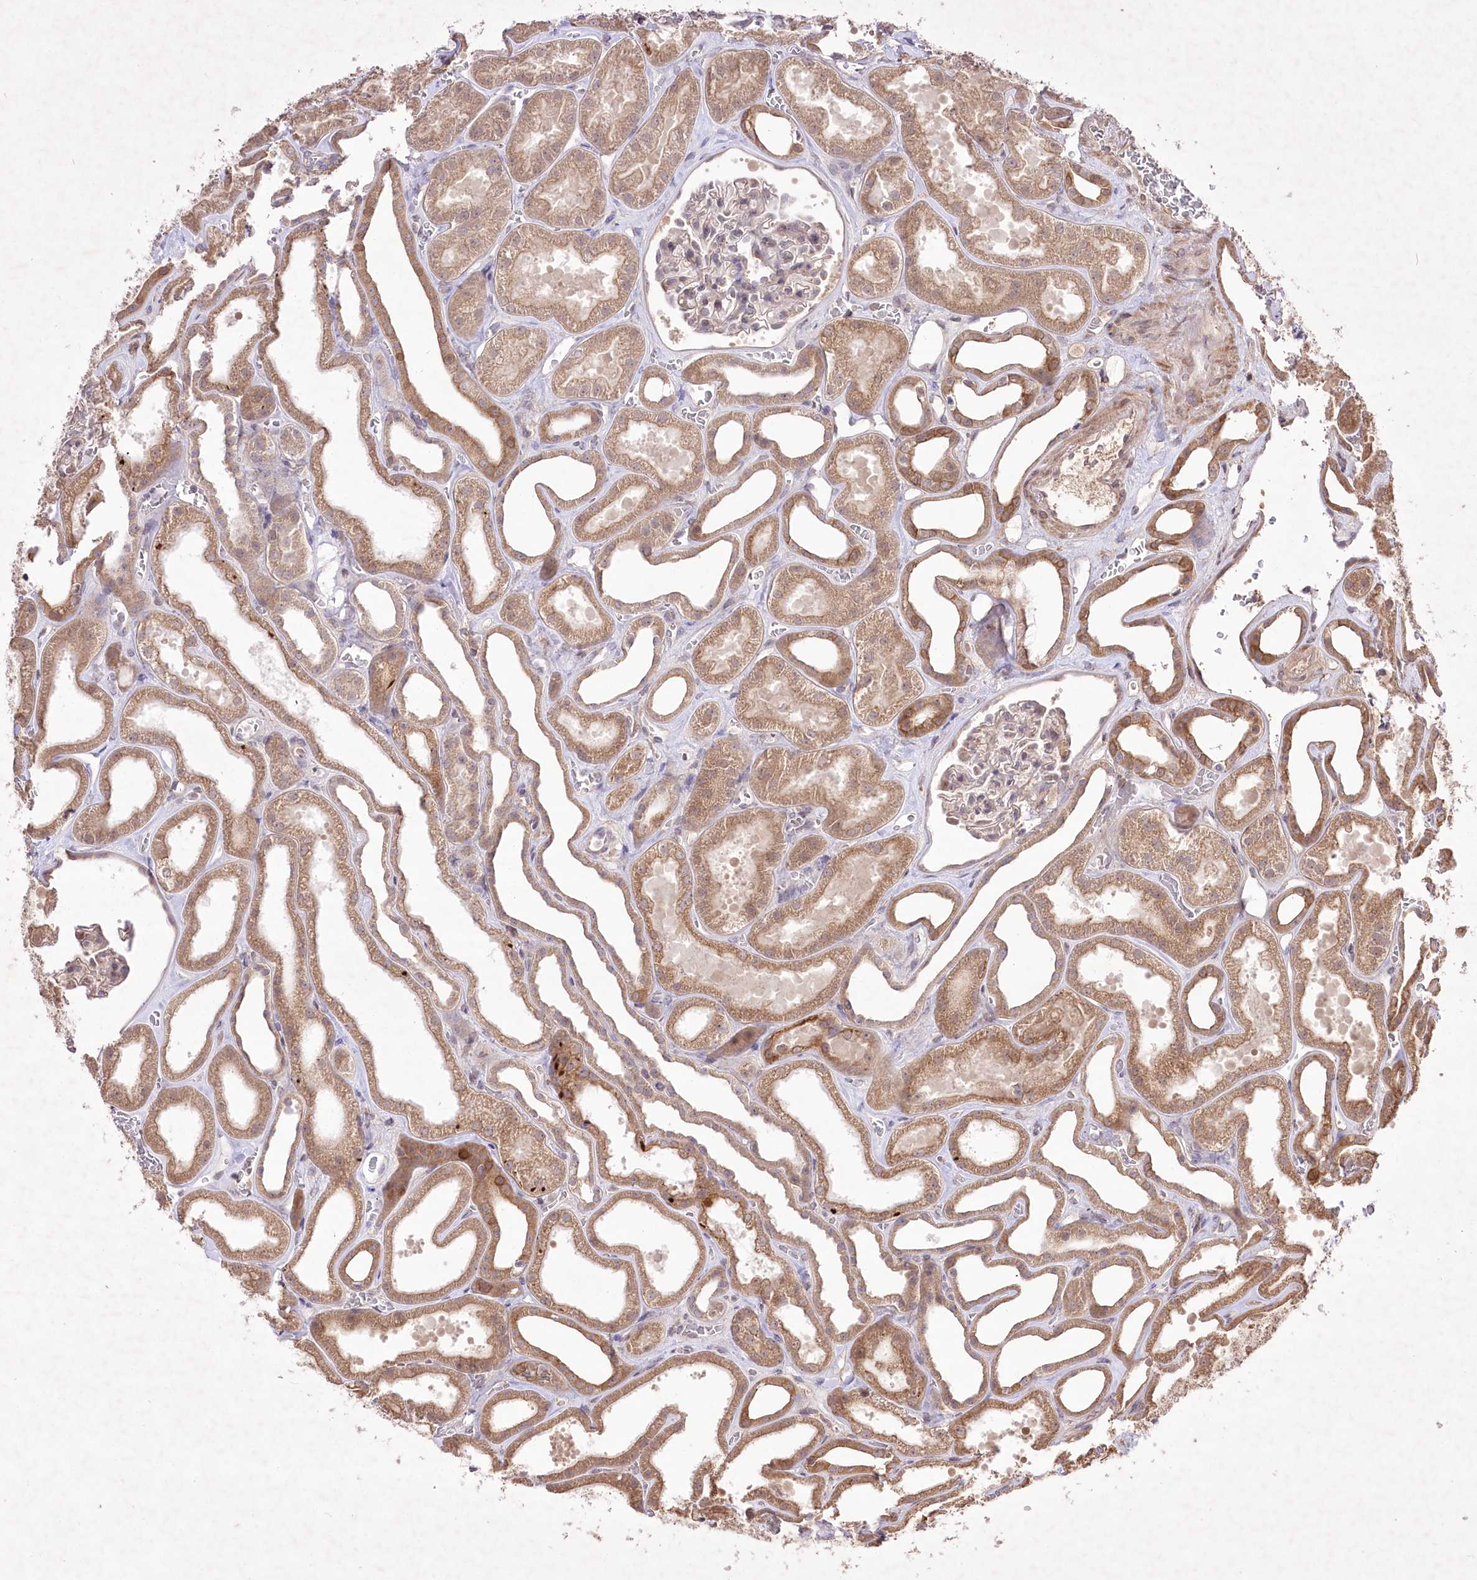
{"staining": {"intensity": "weak", "quantity": "25%-75%", "location": "cytoplasmic/membranous,nuclear"}, "tissue": "kidney", "cell_type": "Cells in glomeruli", "image_type": "normal", "snomed": [{"axis": "morphology", "description": "Normal tissue, NOS"}, {"axis": "morphology", "description": "Adenocarcinoma, NOS"}, {"axis": "topography", "description": "Kidney"}], "caption": "Kidney stained with DAB (3,3'-diaminobenzidine) immunohistochemistry displays low levels of weak cytoplasmic/membranous,nuclear staining in about 25%-75% of cells in glomeruli. Using DAB (3,3'-diaminobenzidine) (brown) and hematoxylin (blue) stains, captured at high magnification using brightfield microscopy.", "gene": "HELT", "patient": {"sex": "female", "age": 68}}